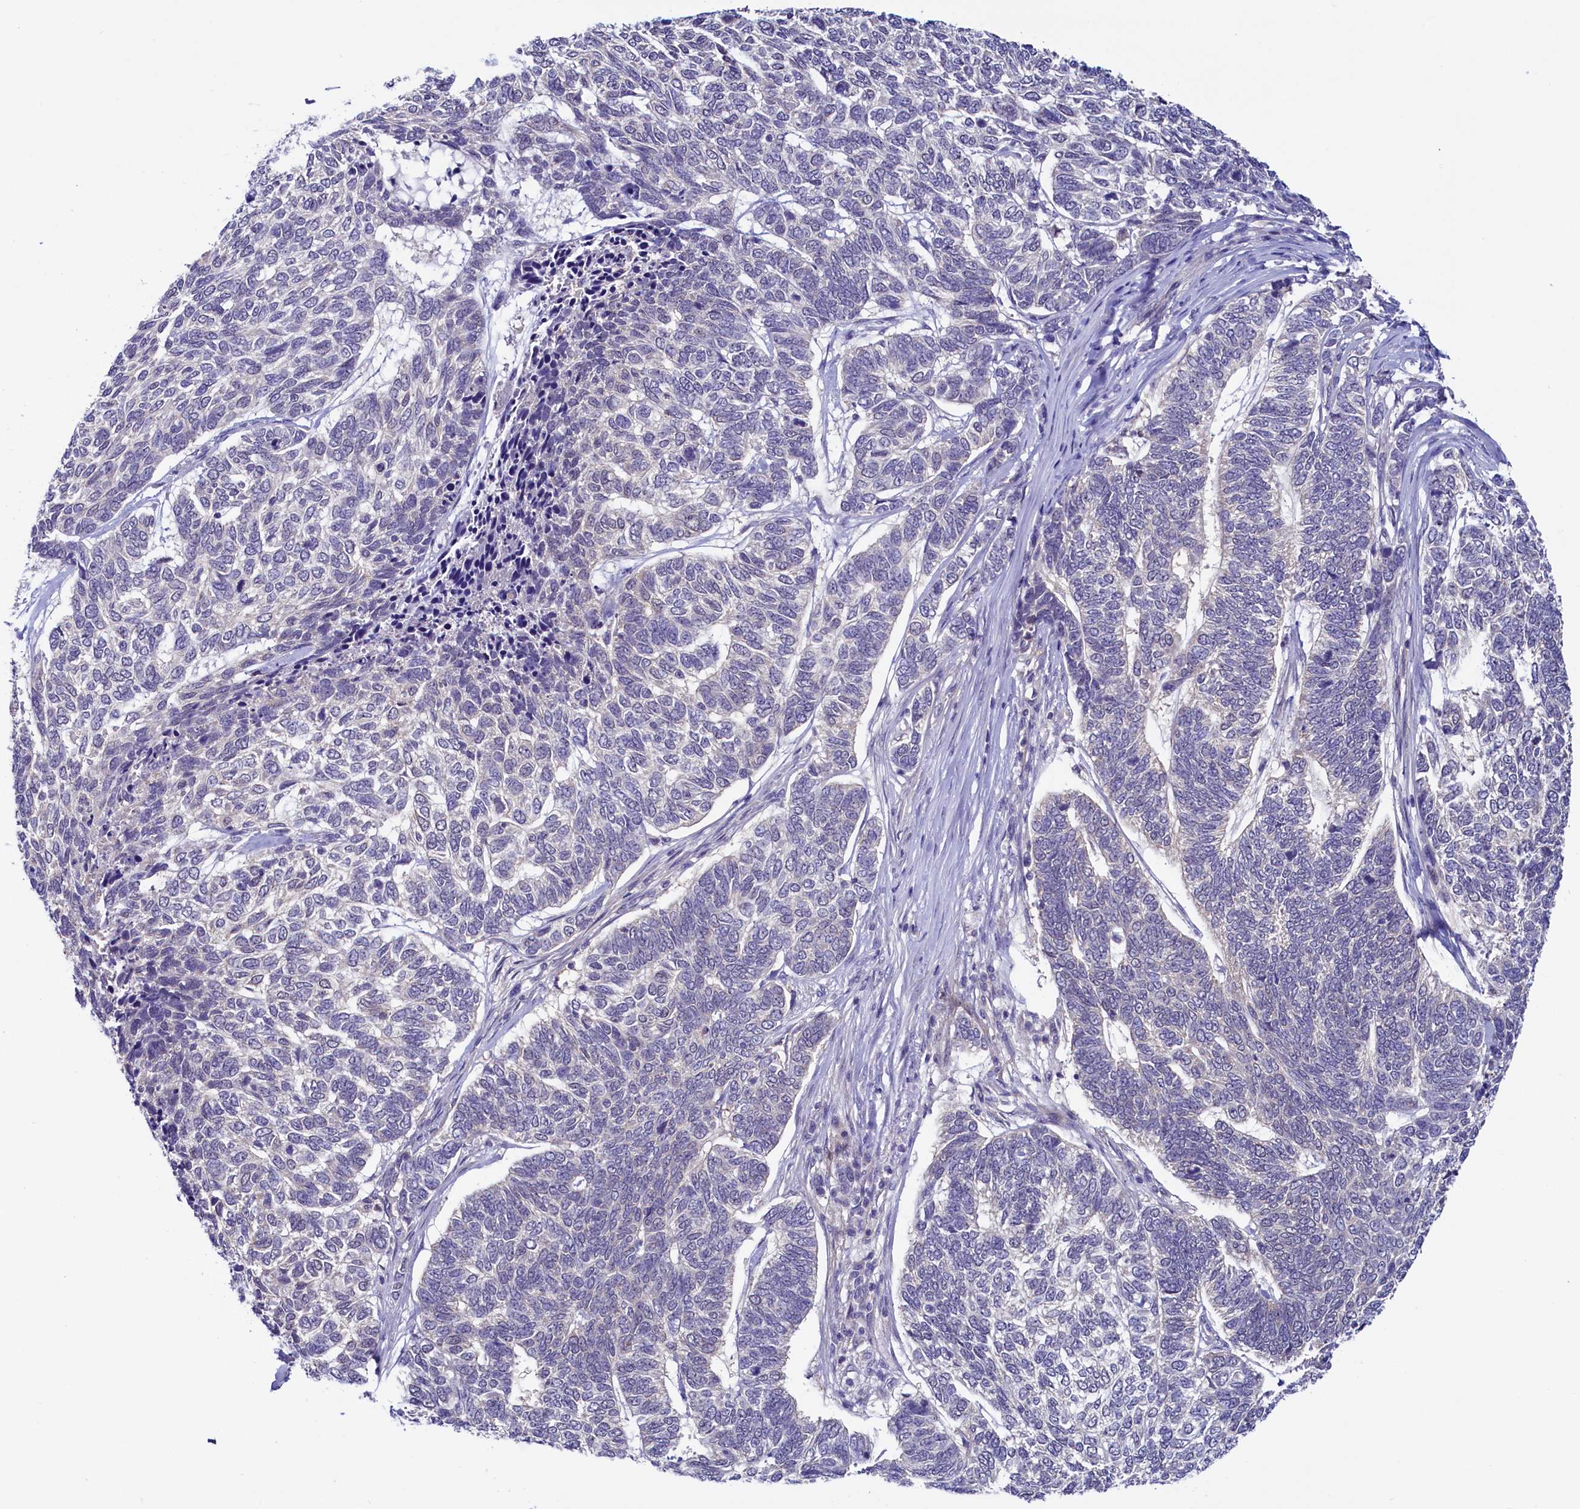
{"staining": {"intensity": "negative", "quantity": "none", "location": "none"}, "tissue": "skin cancer", "cell_type": "Tumor cells", "image_type": "cancer", "snomed": [{"axis": "morphology", "description": "Basal cell carcinoma"}, {"axis": "topography", "description": "Skin"}], "caption": "Skin cancer was stained to show a protein in brown. There is no significant expression in tumor cells.", "gene": "FLYWCH2", "patient": {"sex": "female", "age": 65}}